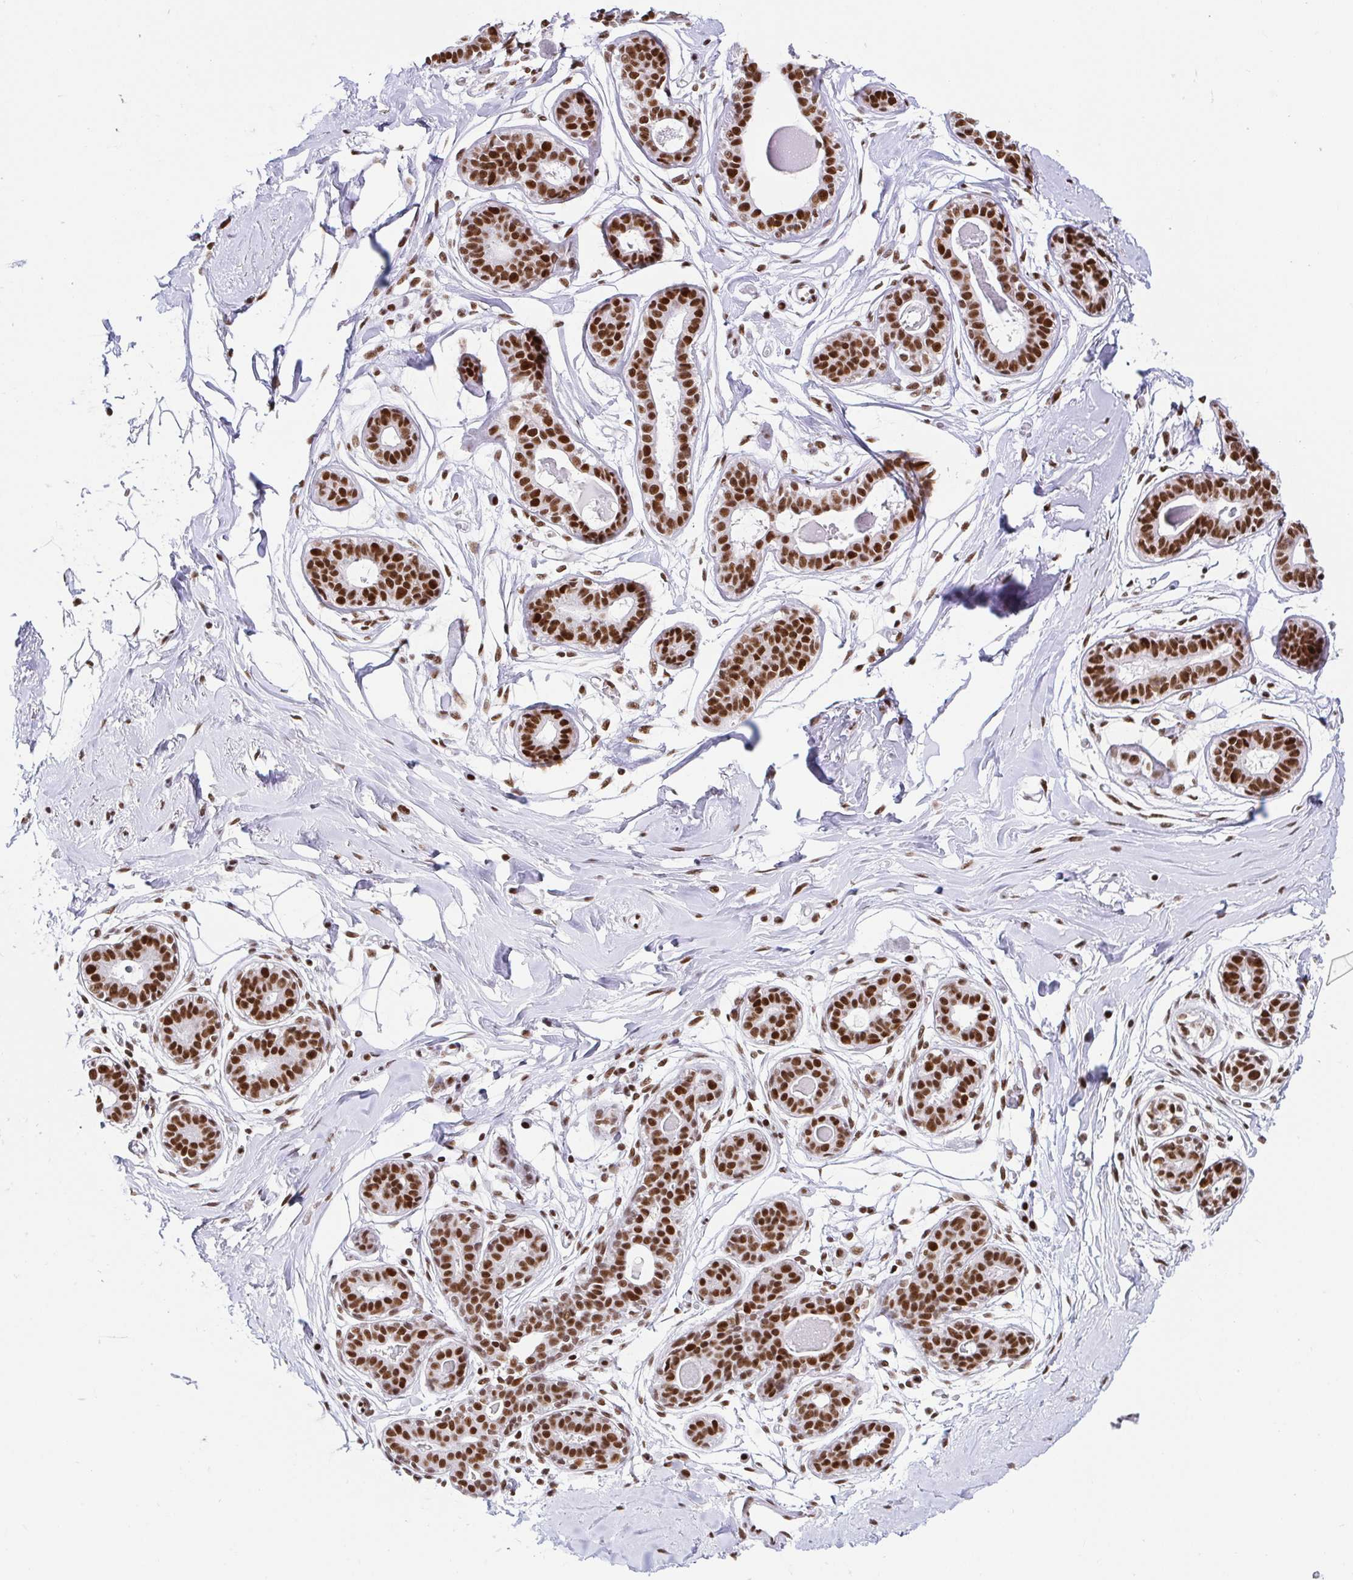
{"staining": {"intensity": "strong", "quantity": ">75%", "location": "nuclear"}, "tissue": "breast", "cell_type": "Adipocytes", "image_type": "normal", "snomed": [{"axis": "morphology", "description": "Normal tissue, NOS"}, {"axis": "topography", "description": "Breast"}], "caption": "The micrograph displays staining of unremarkable breast, revealing strong nuclear protein staining (brown color) within adipocytes.", "gene": "EWSR1", "patient": {"sex": "female", "age": 45}}